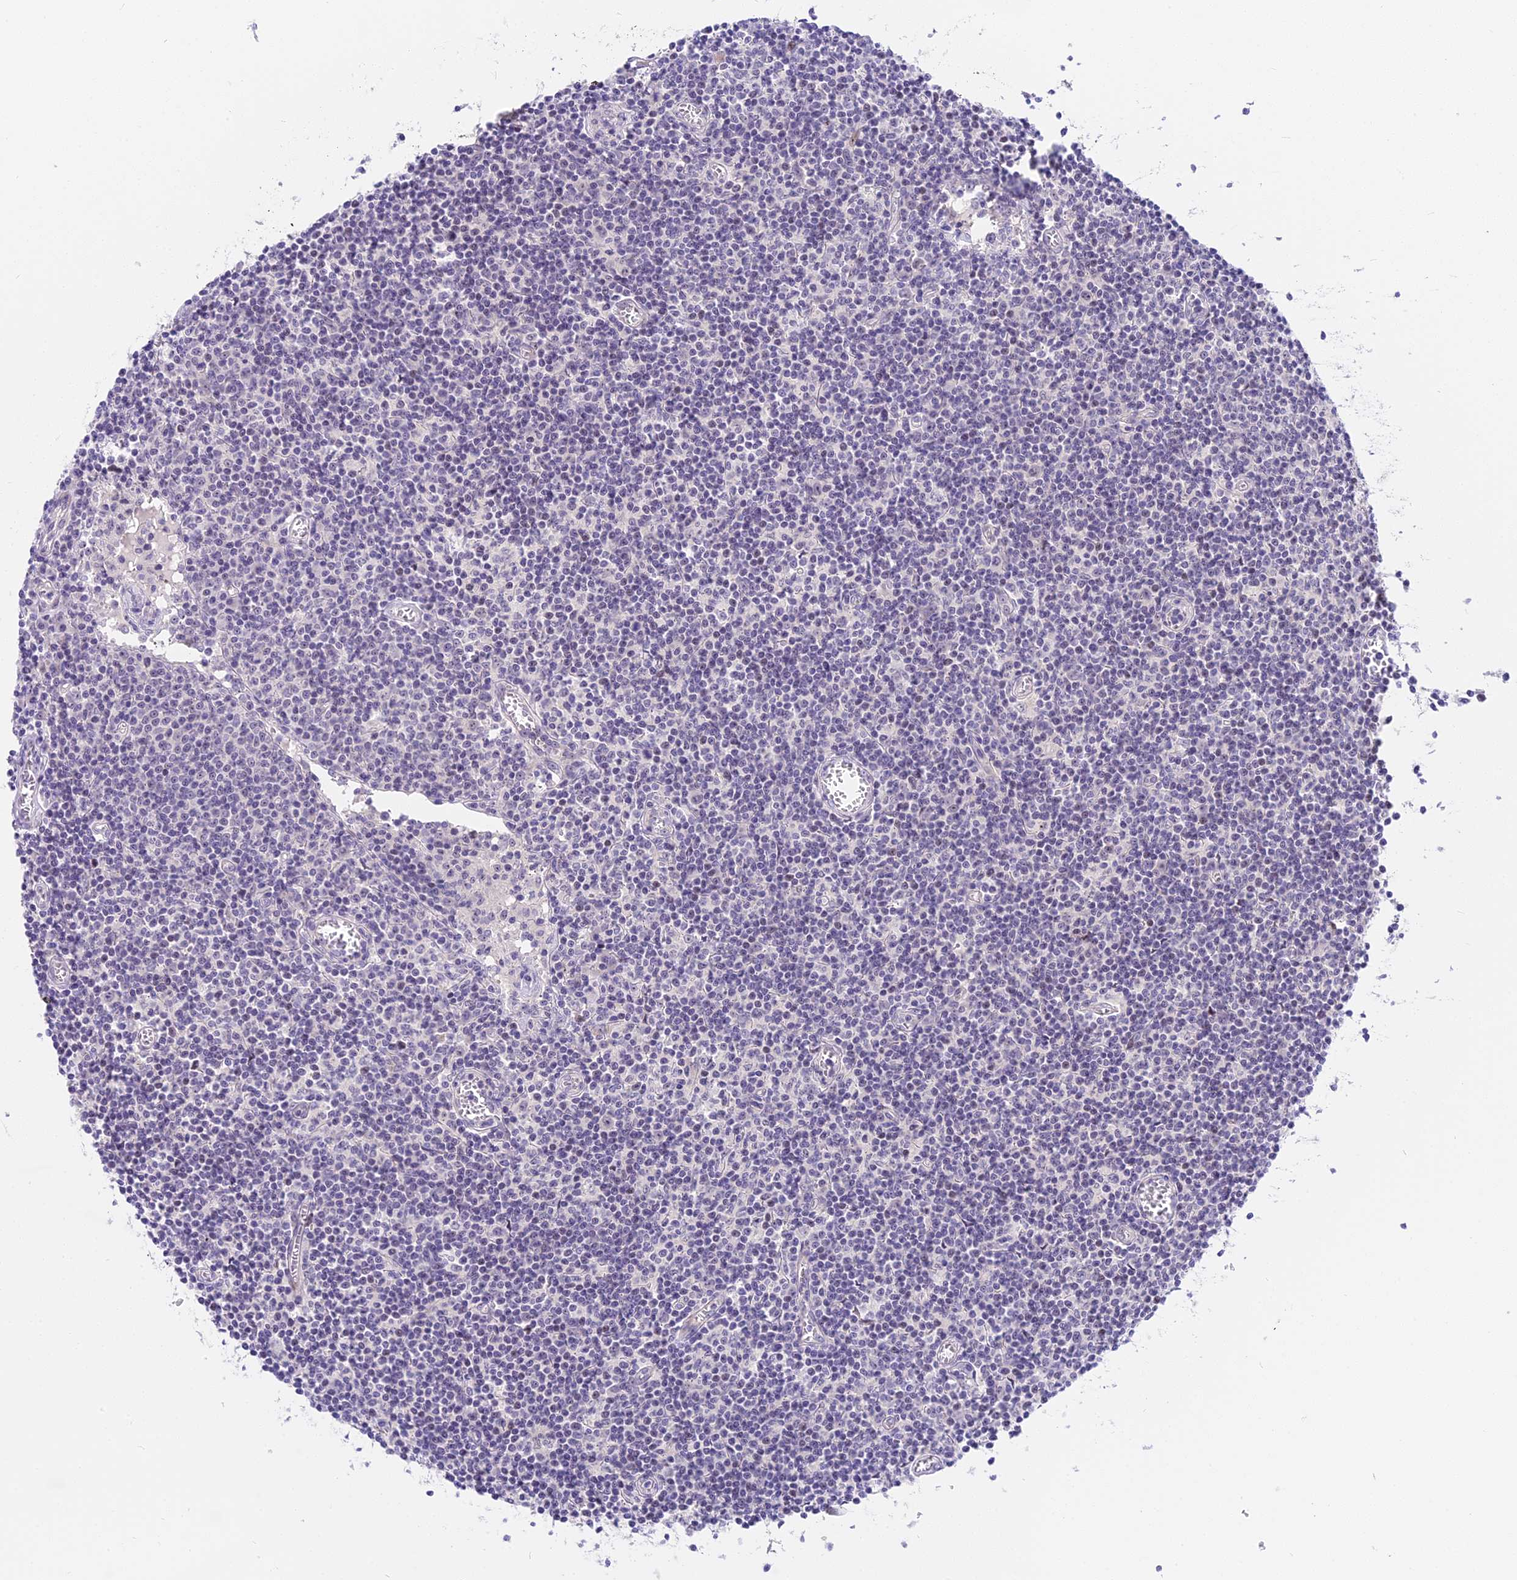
{"staining": {"intensity": "negative", "quantity": "none", "location": "none"}, "tissue": "lymph node", "cell_type": "Germinal center cells", "image_type": "normal", "snomed": [{"axis": "morphology", "description": "Normal tissue, NOS"}, {"axis": "topography", "description": "Lymph node"}], "caption": "Lymph node was stained to show a protein in brown. There is no significant staining in germinal center cells. (Stains: DAB immunohistochemistry (IHC) with hematoxylin counter stain, Microscopy: brightfield microscopy at high magnification).", "gene": "MIDN", "patient": {"sex": "female", "age": 55}}